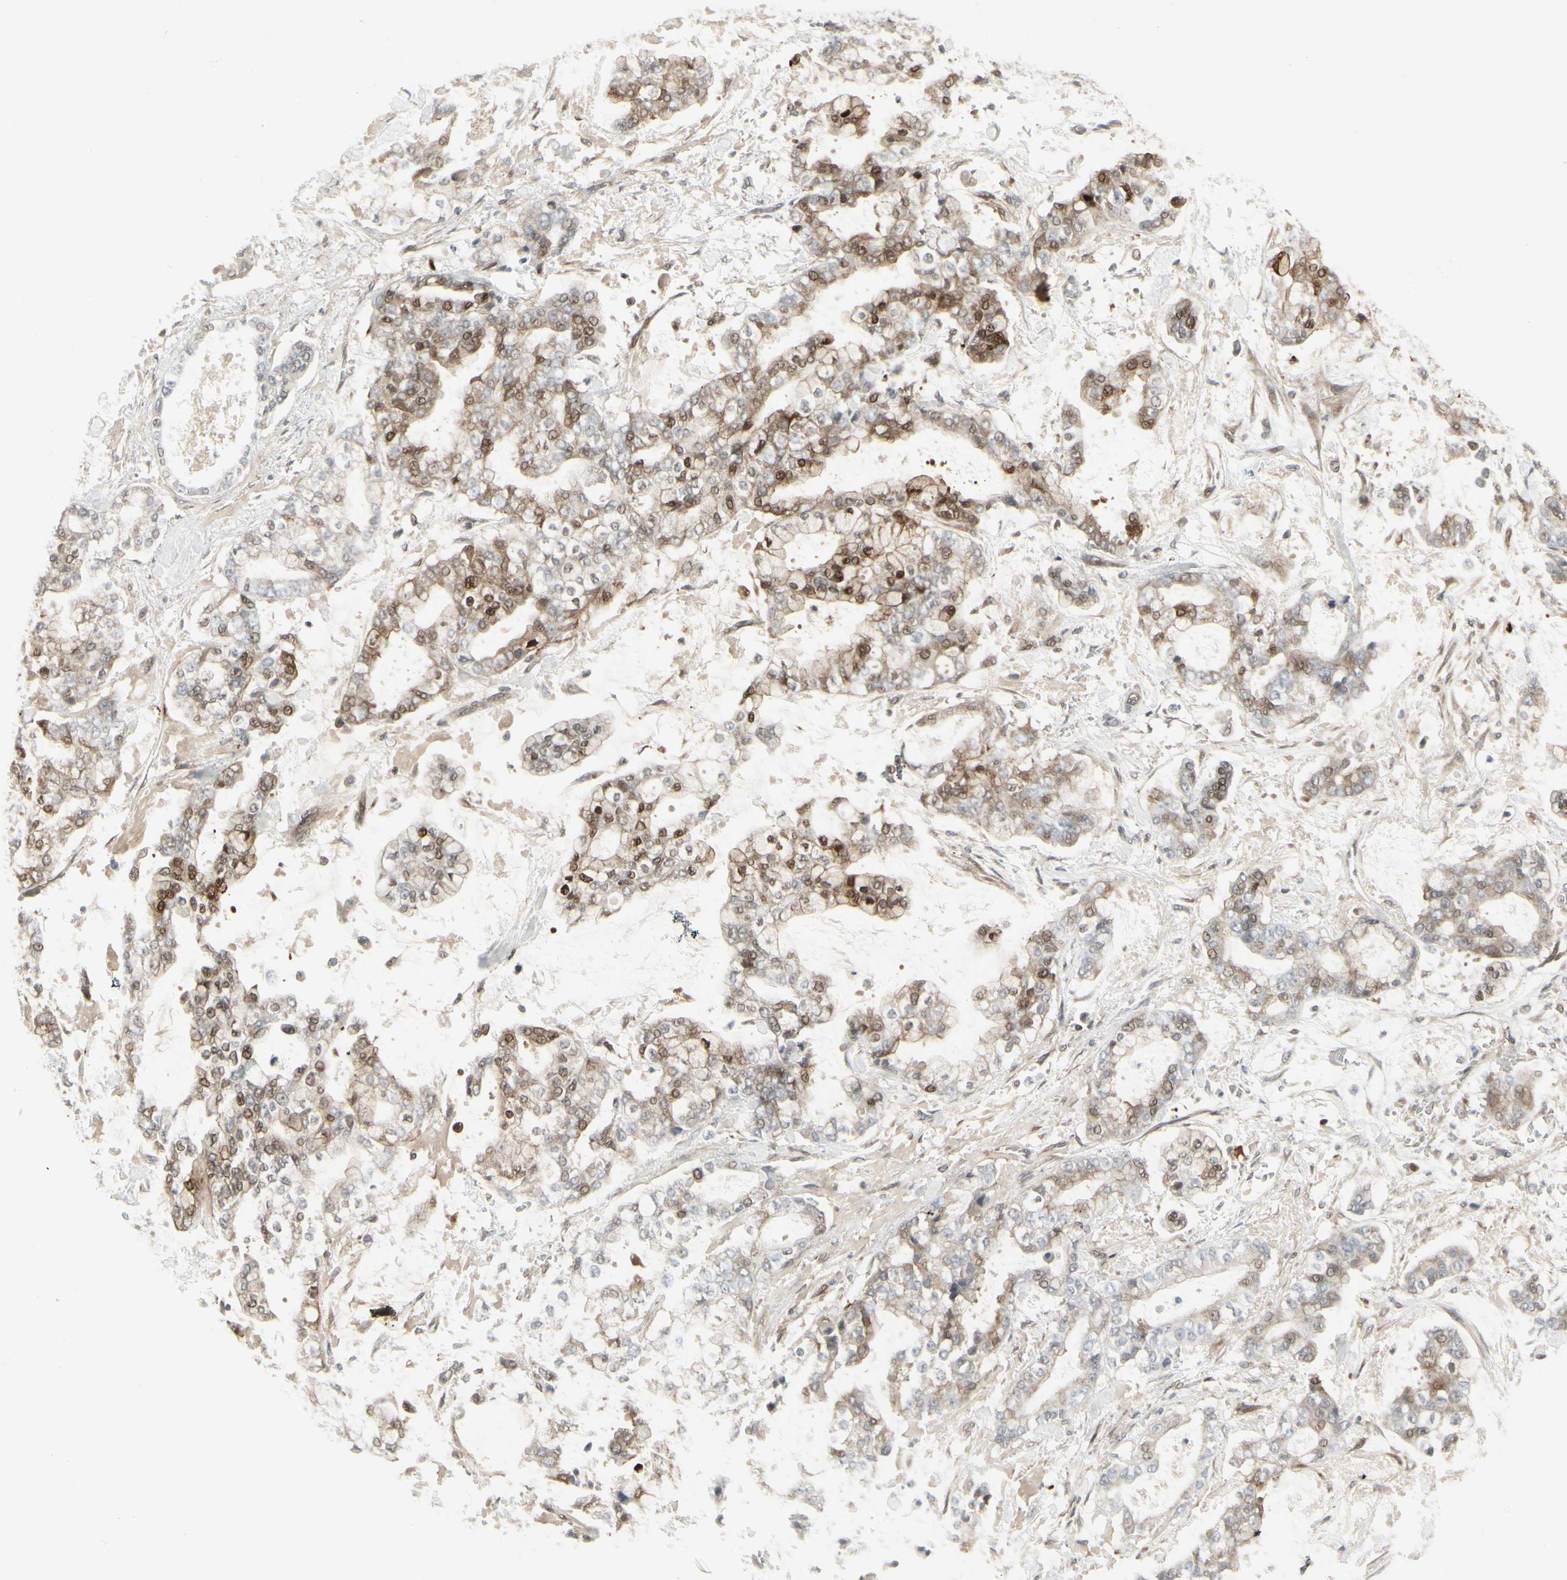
{"staining": {"intensity": "moderate", "quantity": "25%-75%", "location": "cytoplasmic/membranous,nuclear"}, "tissue": "stomach cancer", "cell_type": "Tumor cells", "image_type": "cancer", "snomed": [{"axis": "morphology", "description": "Normal tissue, NOS"}, {"axis": "morphology", "description": "Adenocarcinoma, NOS"}, {"axis": "topography", "description": "Stomach, upper"}, {"axis": "topography", "description": "Stomach"}], "caption": "Stomach cancer (adenocarcinoma) tissue reveals moderate cytoplasmic/membranous and nuclear staining in about 25%-75% of tumor cells, visualized by immunohistochemistry.", "gene": "IGFBP6", "patient": {"sex": "male", "age": 76}}